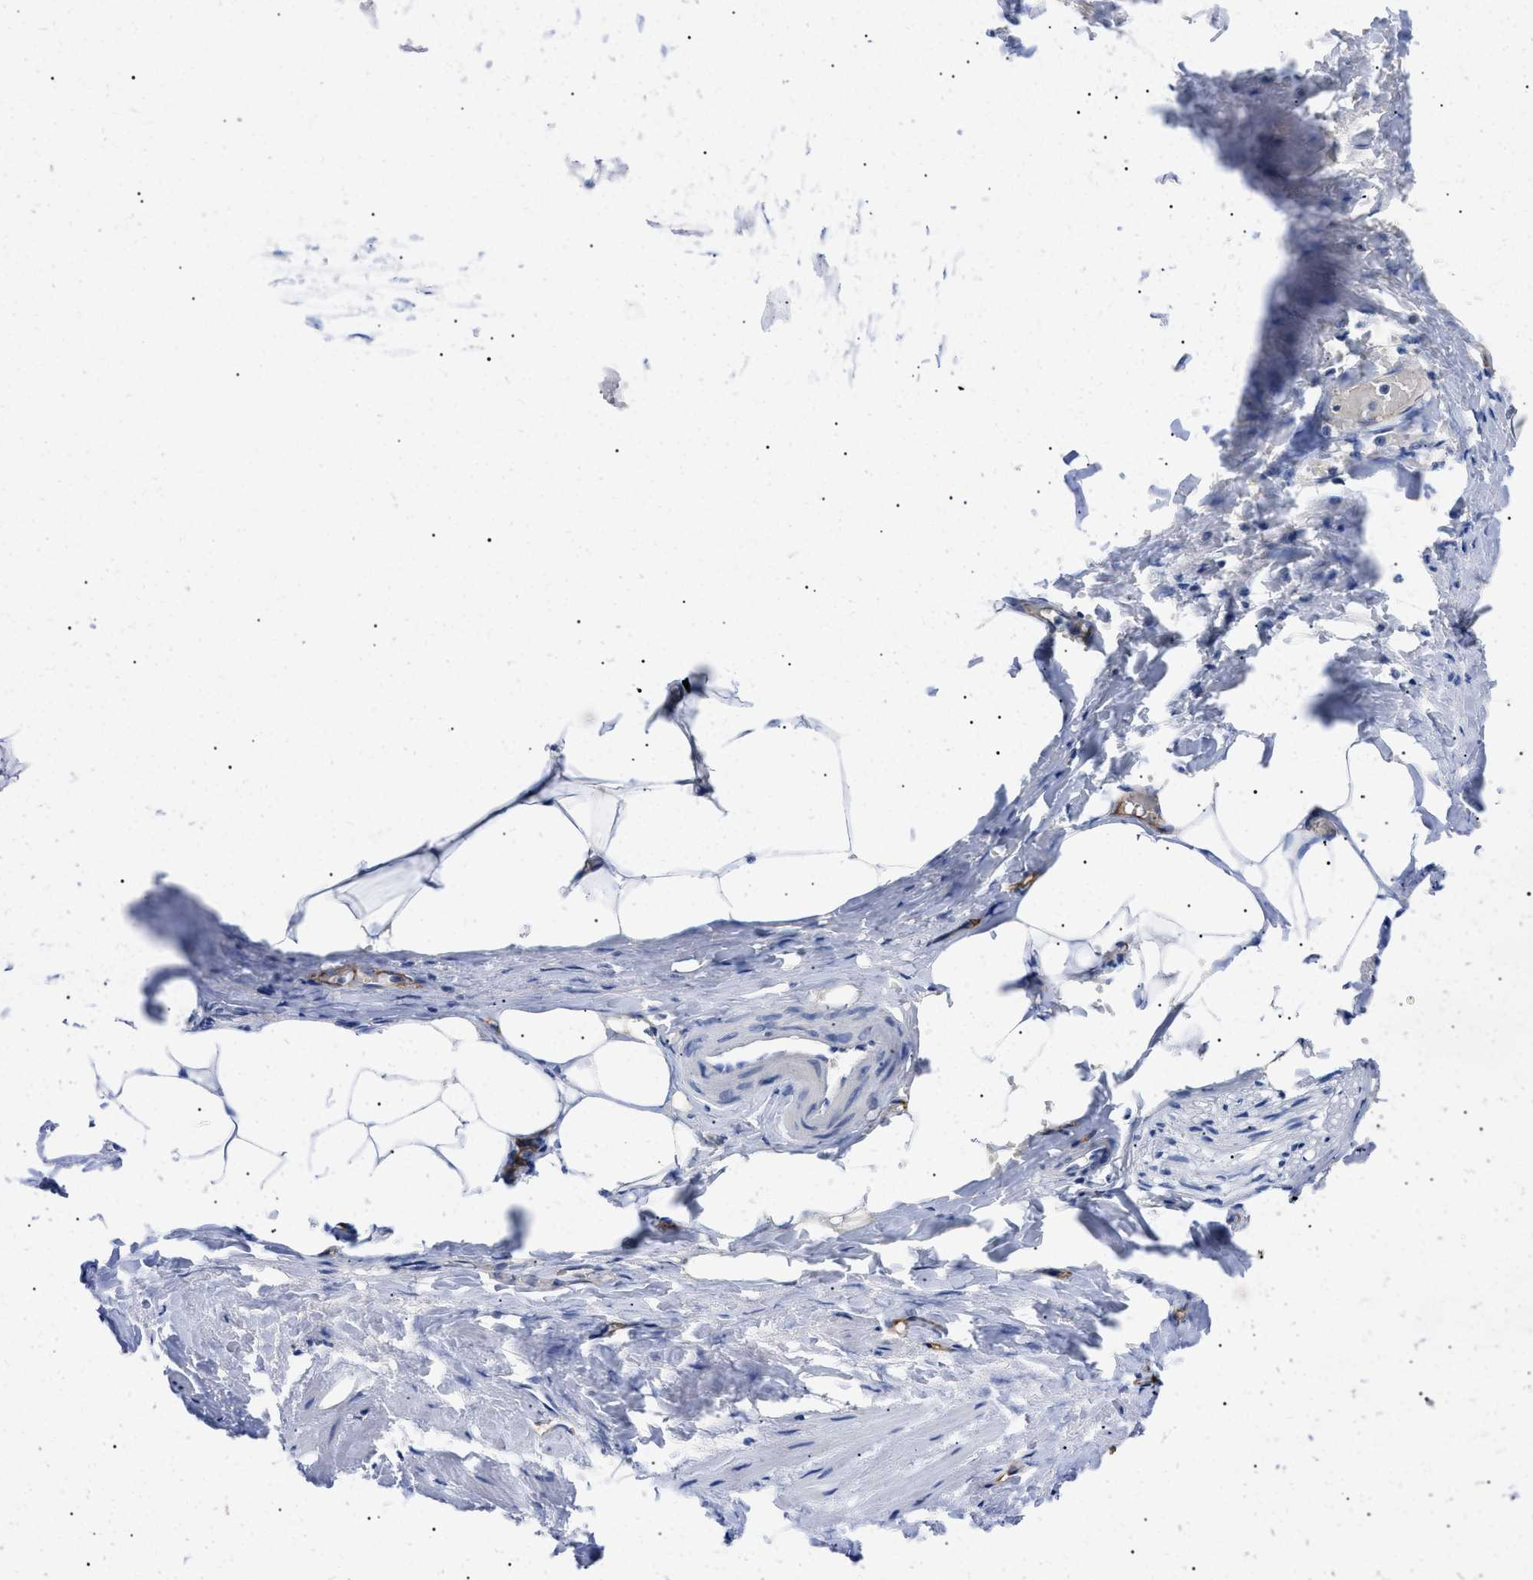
{"staining": {"intensity": "negative", "quantity": "none", "location": "none"}, "tissue": "adipose tissue", "cell_type": "Adipocytes", "image_type": "normal", "snomed": [{"axis": "morphology", "description": "Normal tissue, NOS"}, {"axis": "topography", "description": "Soft tissue"}, {"axis": "topography", "description": "Vascular tissue"}], "caption": "A high-resolution image shows IHC staining of normal adipose tissue, which shows no significant expression in adipocytes. (DAB (3,3'-diaminobenzidine) immunohistochemistry, high magnification).", "gene": "ACKR1", "patient": {"sex": "female", "age": 35}}